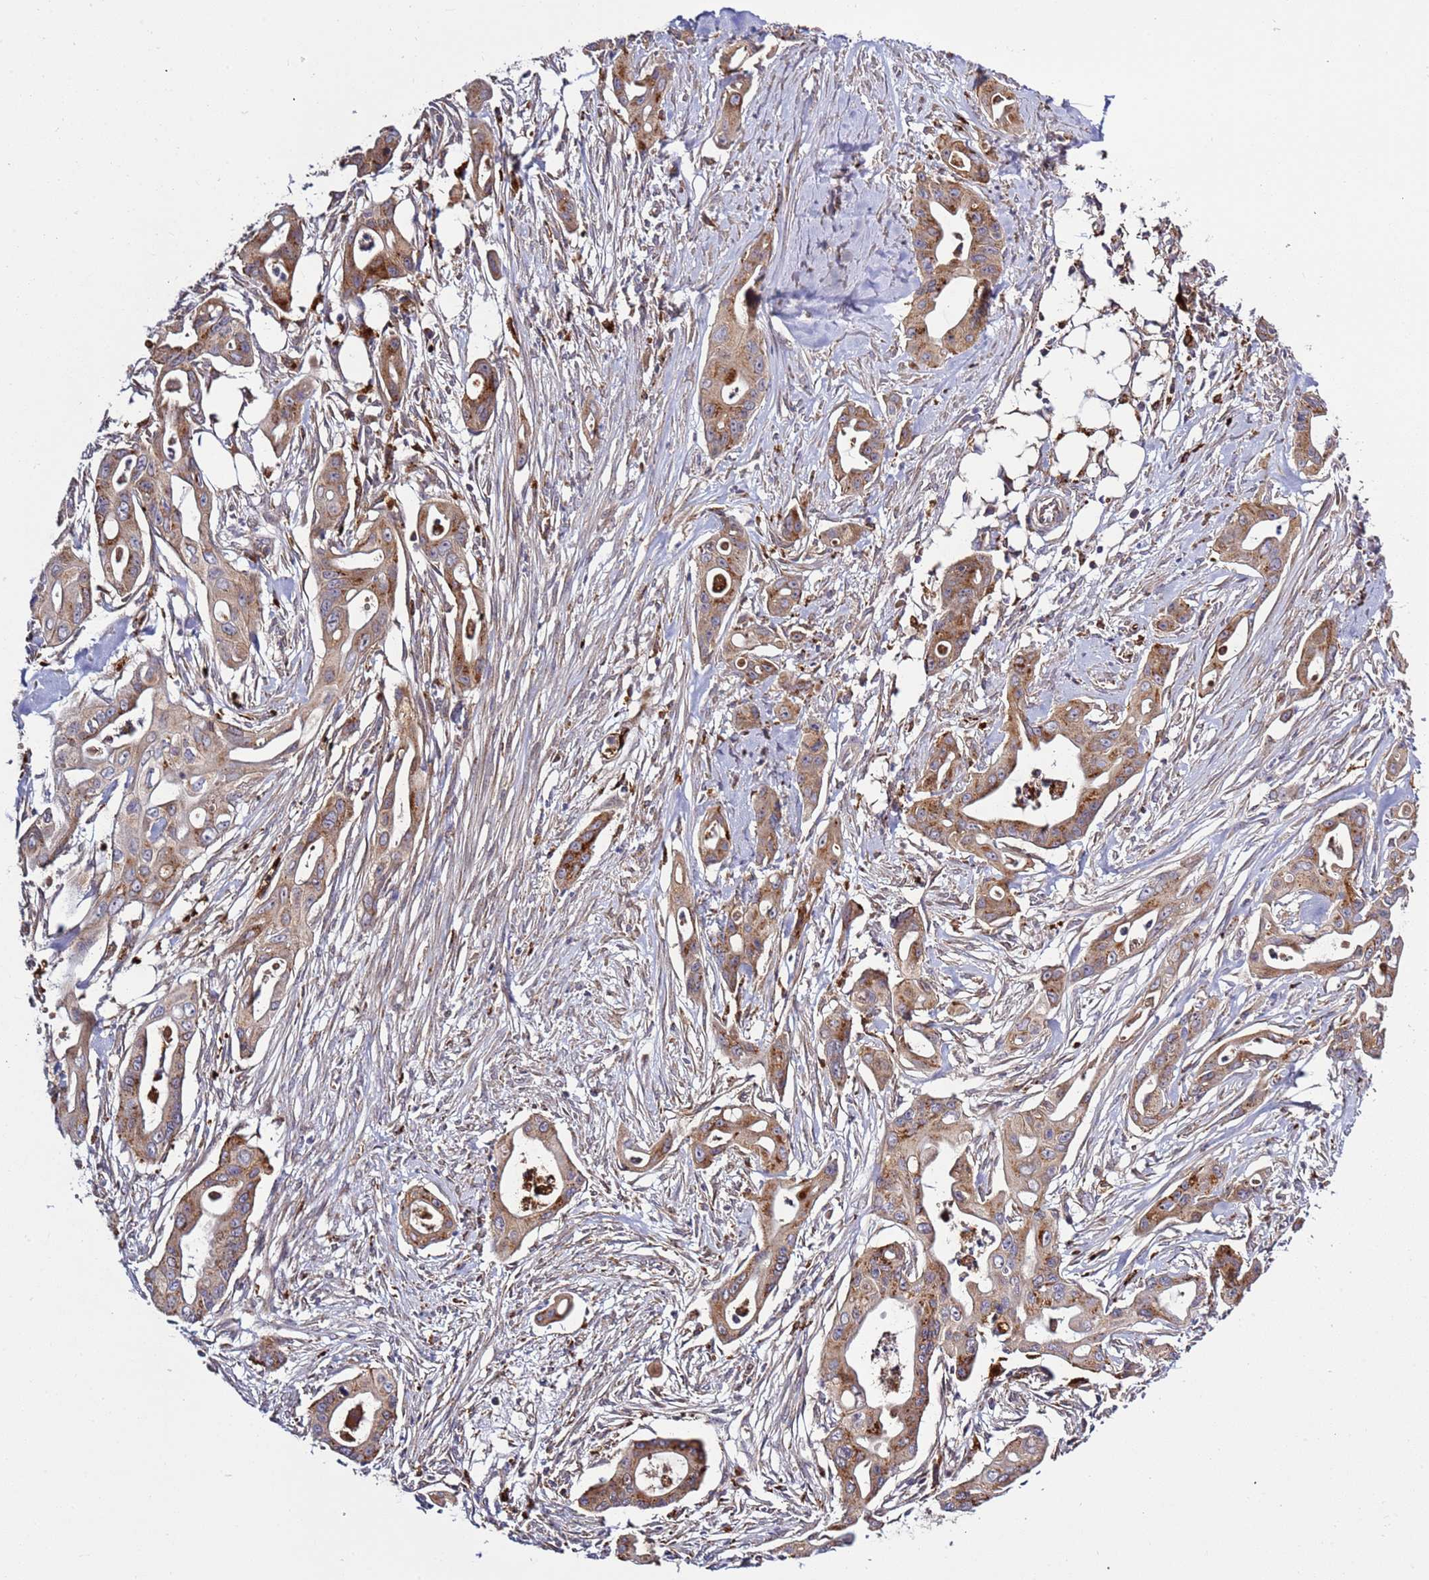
{"staining": {"intensity": "moderate", "quantity": ">75%", "location": "cytoplasmic/membranous"}, "tissue": "ovarian cancer", "cell_type": "Tumor cells", "image_type": "cancer", "snomed": [{"axis": "morphology", "description": "Cystadenocarcinoma, mucinous, NOS"}, {"axis": "topography", "description": "Ovary"}], "caption": "Brown immunohistochemical staining in human mucinous cystadenocarcinoma (ovarian) reveals moderate cytoplasmic/membranous staining in approximately >75% of tumor cells.", "gene": "VPS36", "patient": {"sex": "female", "age": 70}}